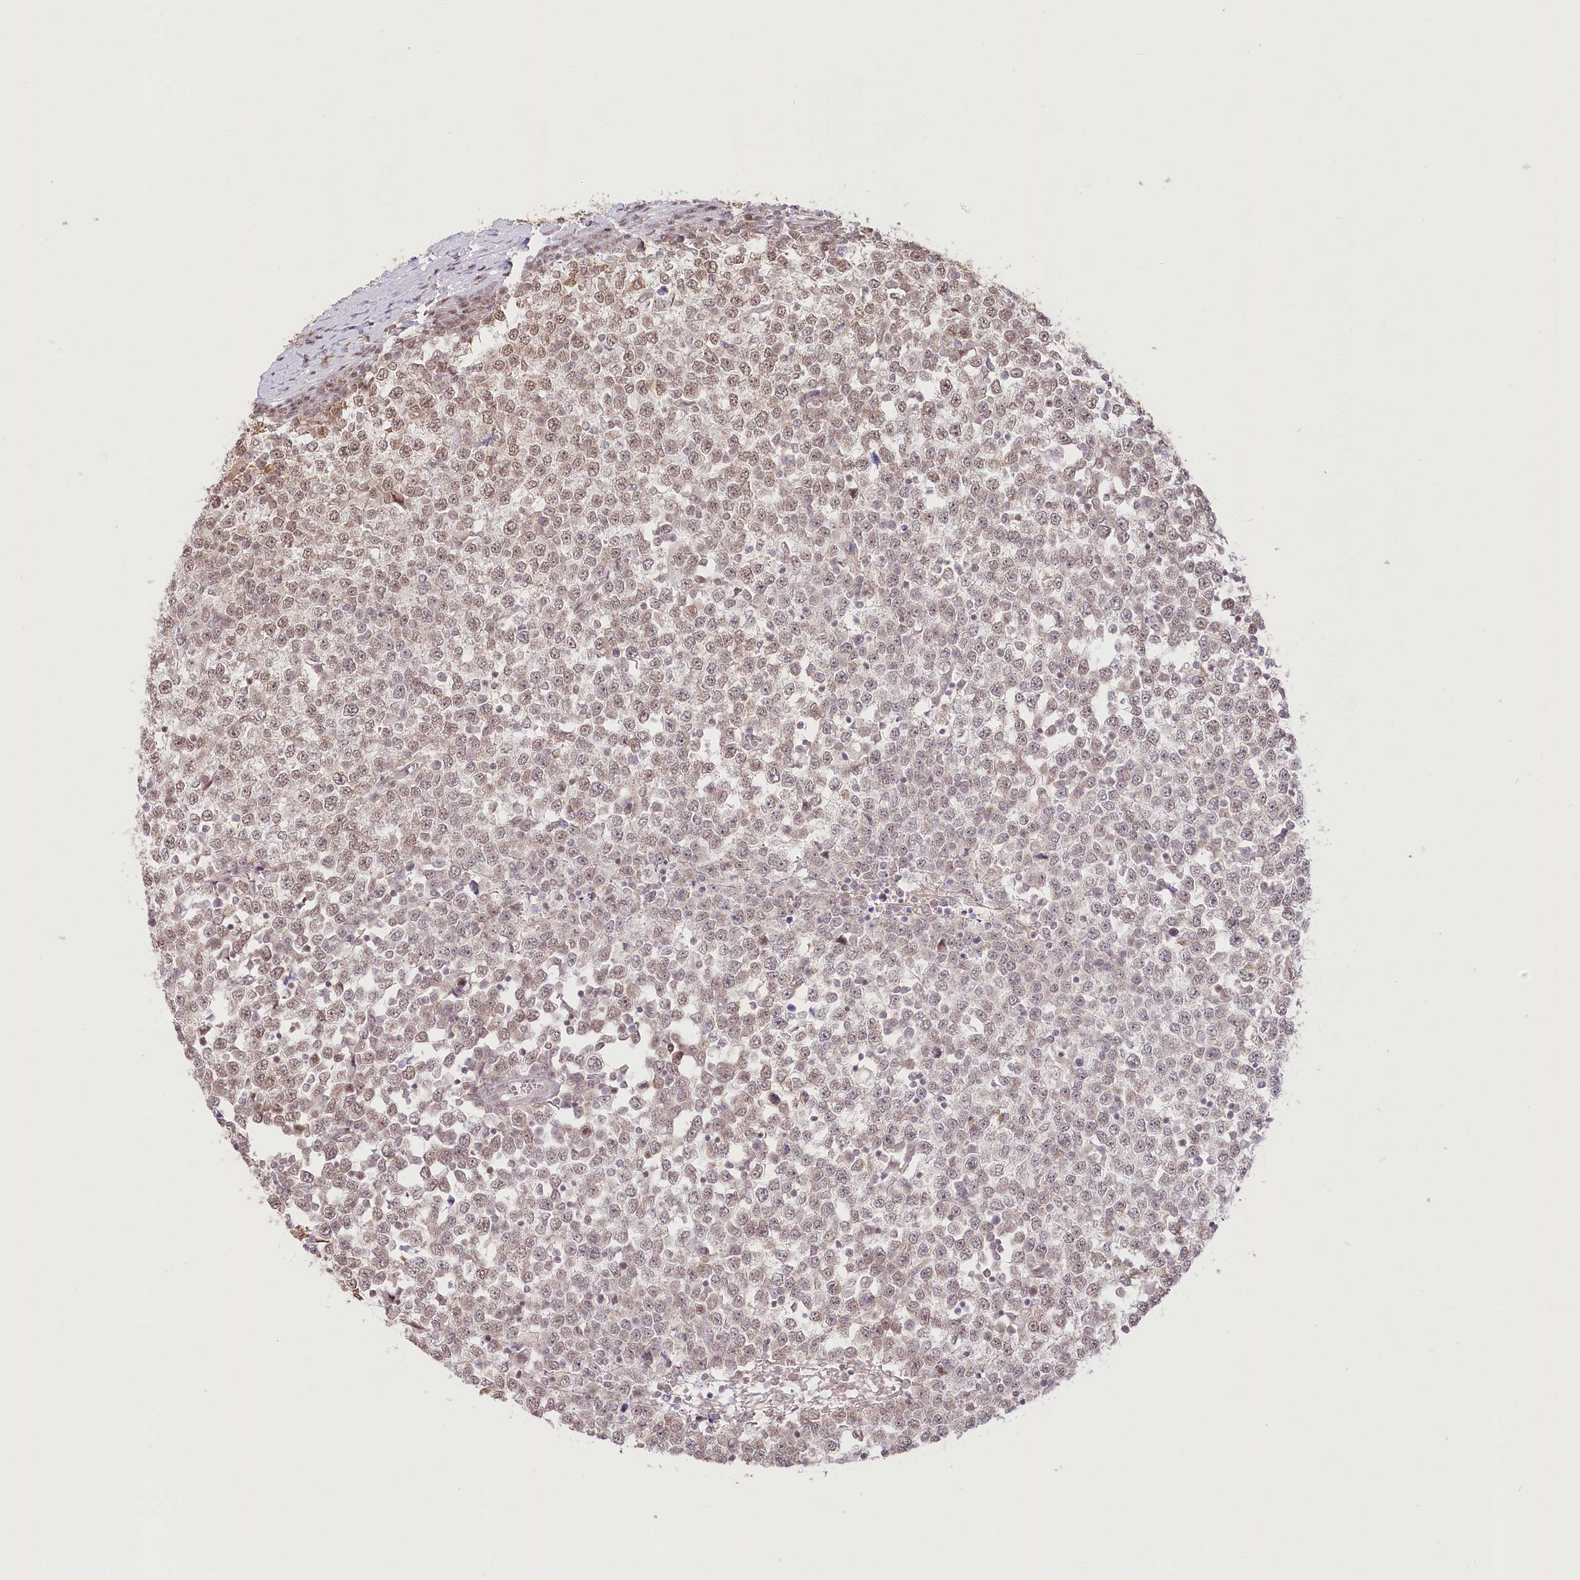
{"staining": {"intensity": "moderate", "quantity": ">75%", "location": "nuclear"}, "tissue": "testis cancer", "cell_type": "Tumor cells", "image_type": "cancer", "snomed": [{"axis": "morphology", "description": "Seminoma, NOS"}, {"axis": "topography", "description": "Testis"}], "caption": "Protein staining exhibits moderate nuclear expression in approximately >75% of tumor cells in testis seminoma.", "gene": "PYURF", "patient": {"sex": "male", "age": 65}}